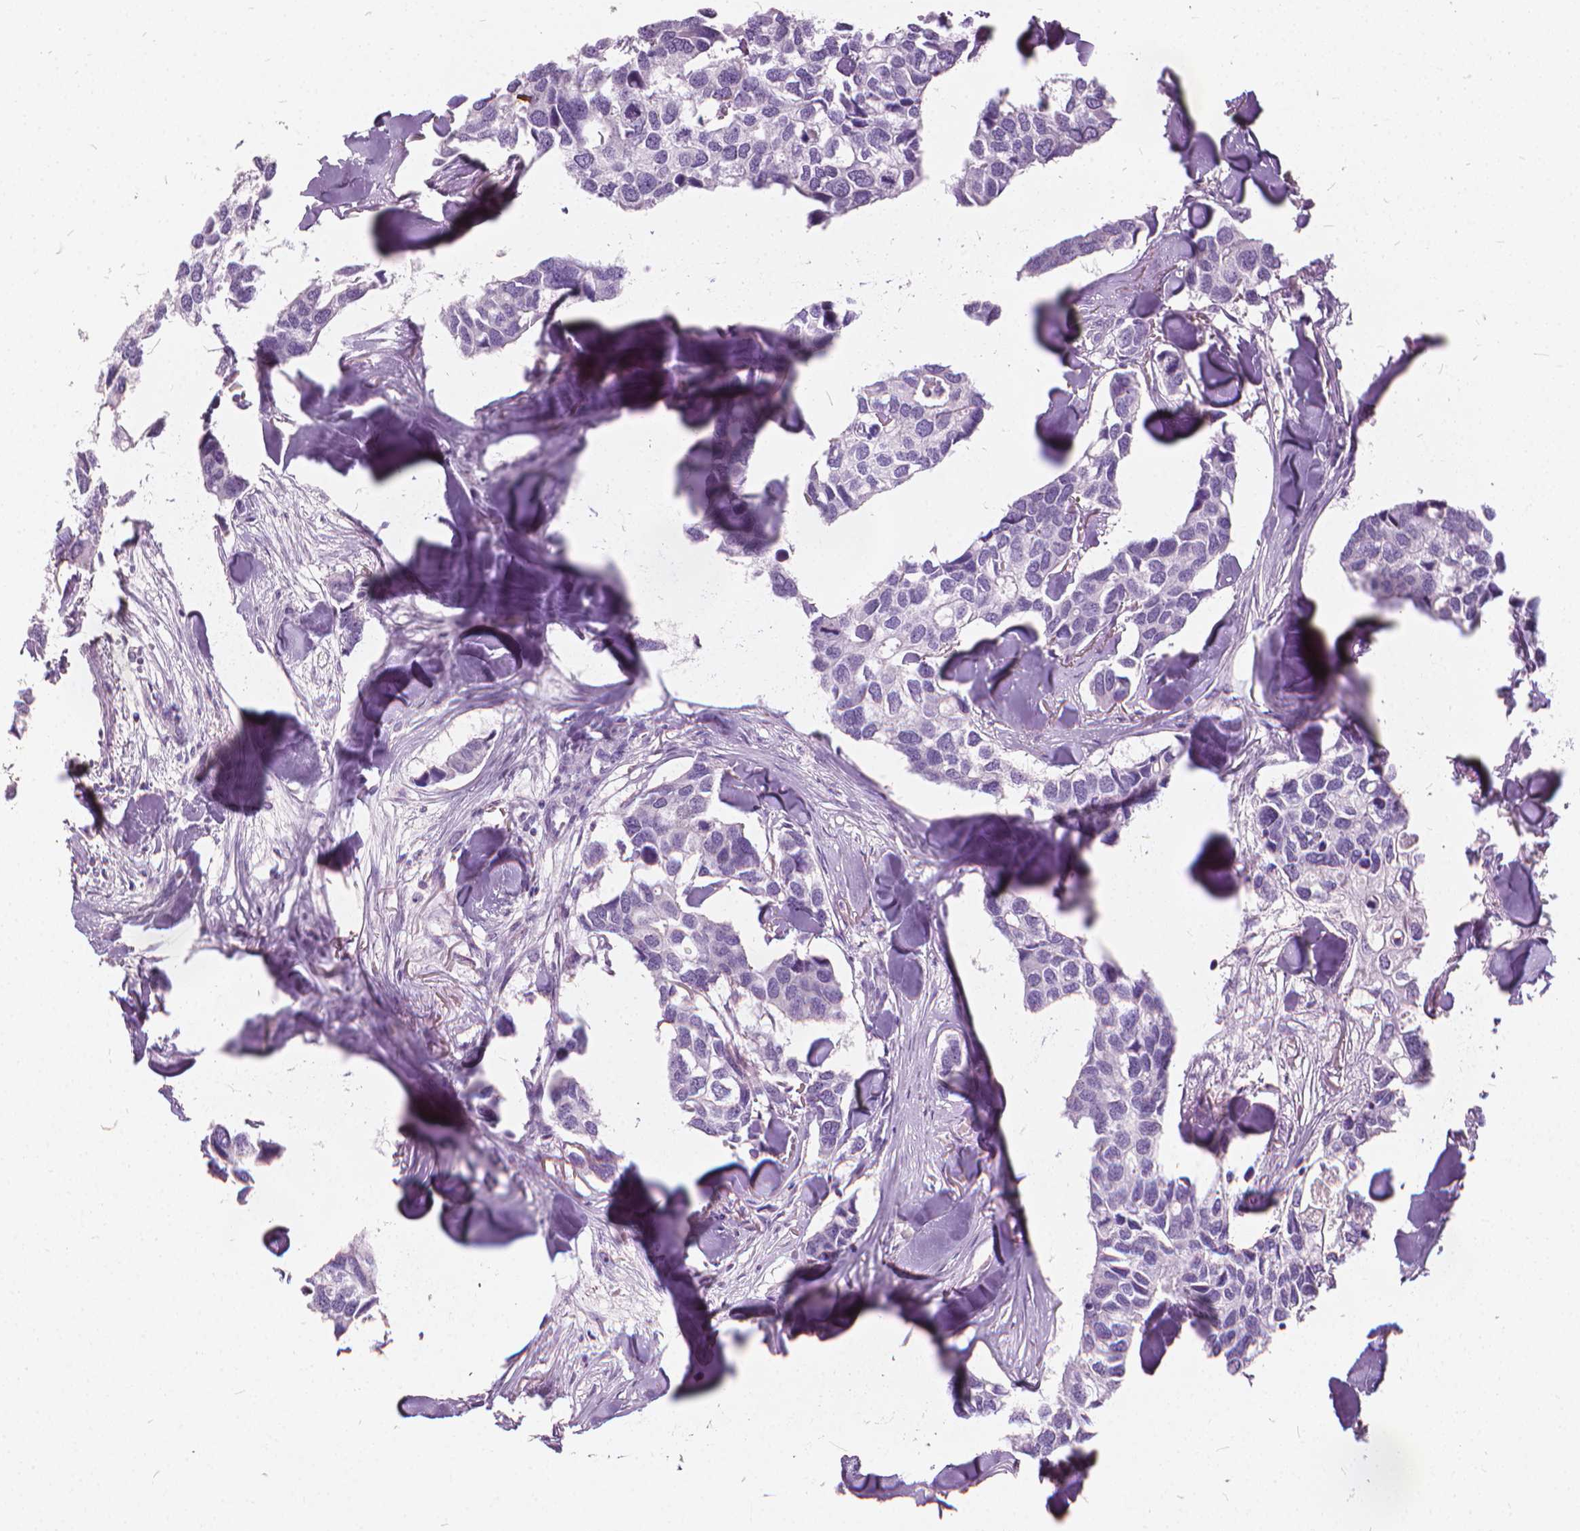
{"staining": {"intensity": "negative", "quantity": "none", "location": "none"}, "tissue": "breast cancer", "cell_type": "Tumor cells", "image_type": "cancer", "snomed": [{"axis": "morphology", "description": "Duct carcinoma"}, {"axis": "topography", "description": "Breast"}], "caption": "There is no significant positivity in tumor cells of breast infiltrating ductal carcinoma.", "gene": "DNM1", "patient": {"sex": "female", "age": 83}}